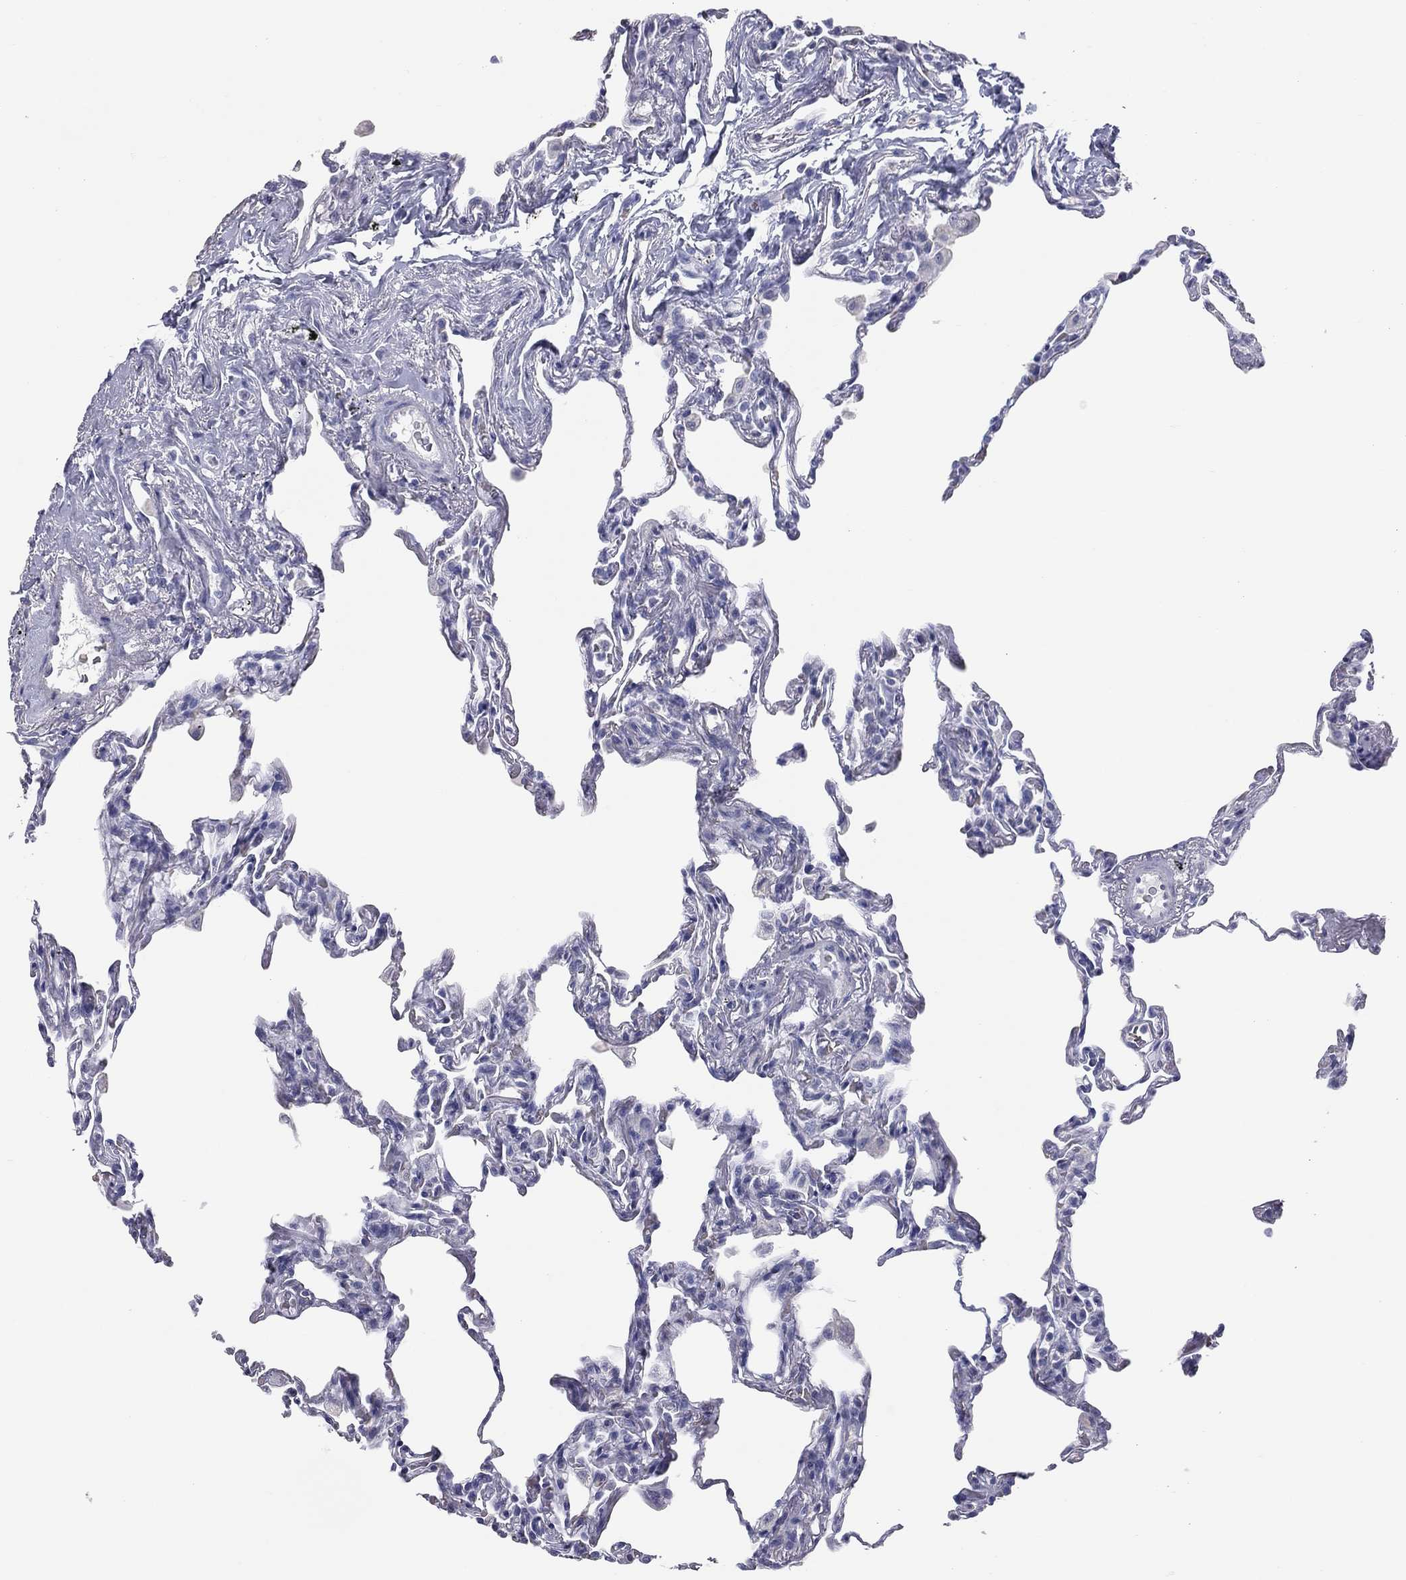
{"staining": {"intensity": "negative", "quantity": "none", "location": "none"}, "tissue": "lung", "cell_type": "Alveolar cells", "image_type": "normal", "snomed": [{"axis": "morphology", "description": "Normal tissue, NOS"}, {"axis": "topography", "description": "Lung"}], "caption": "This is an IHC image of unremarkable human lung. There is no positivity in alveolar cells.", "gene": "ESX1", "patient": {"sex": "female", "age": 57}}